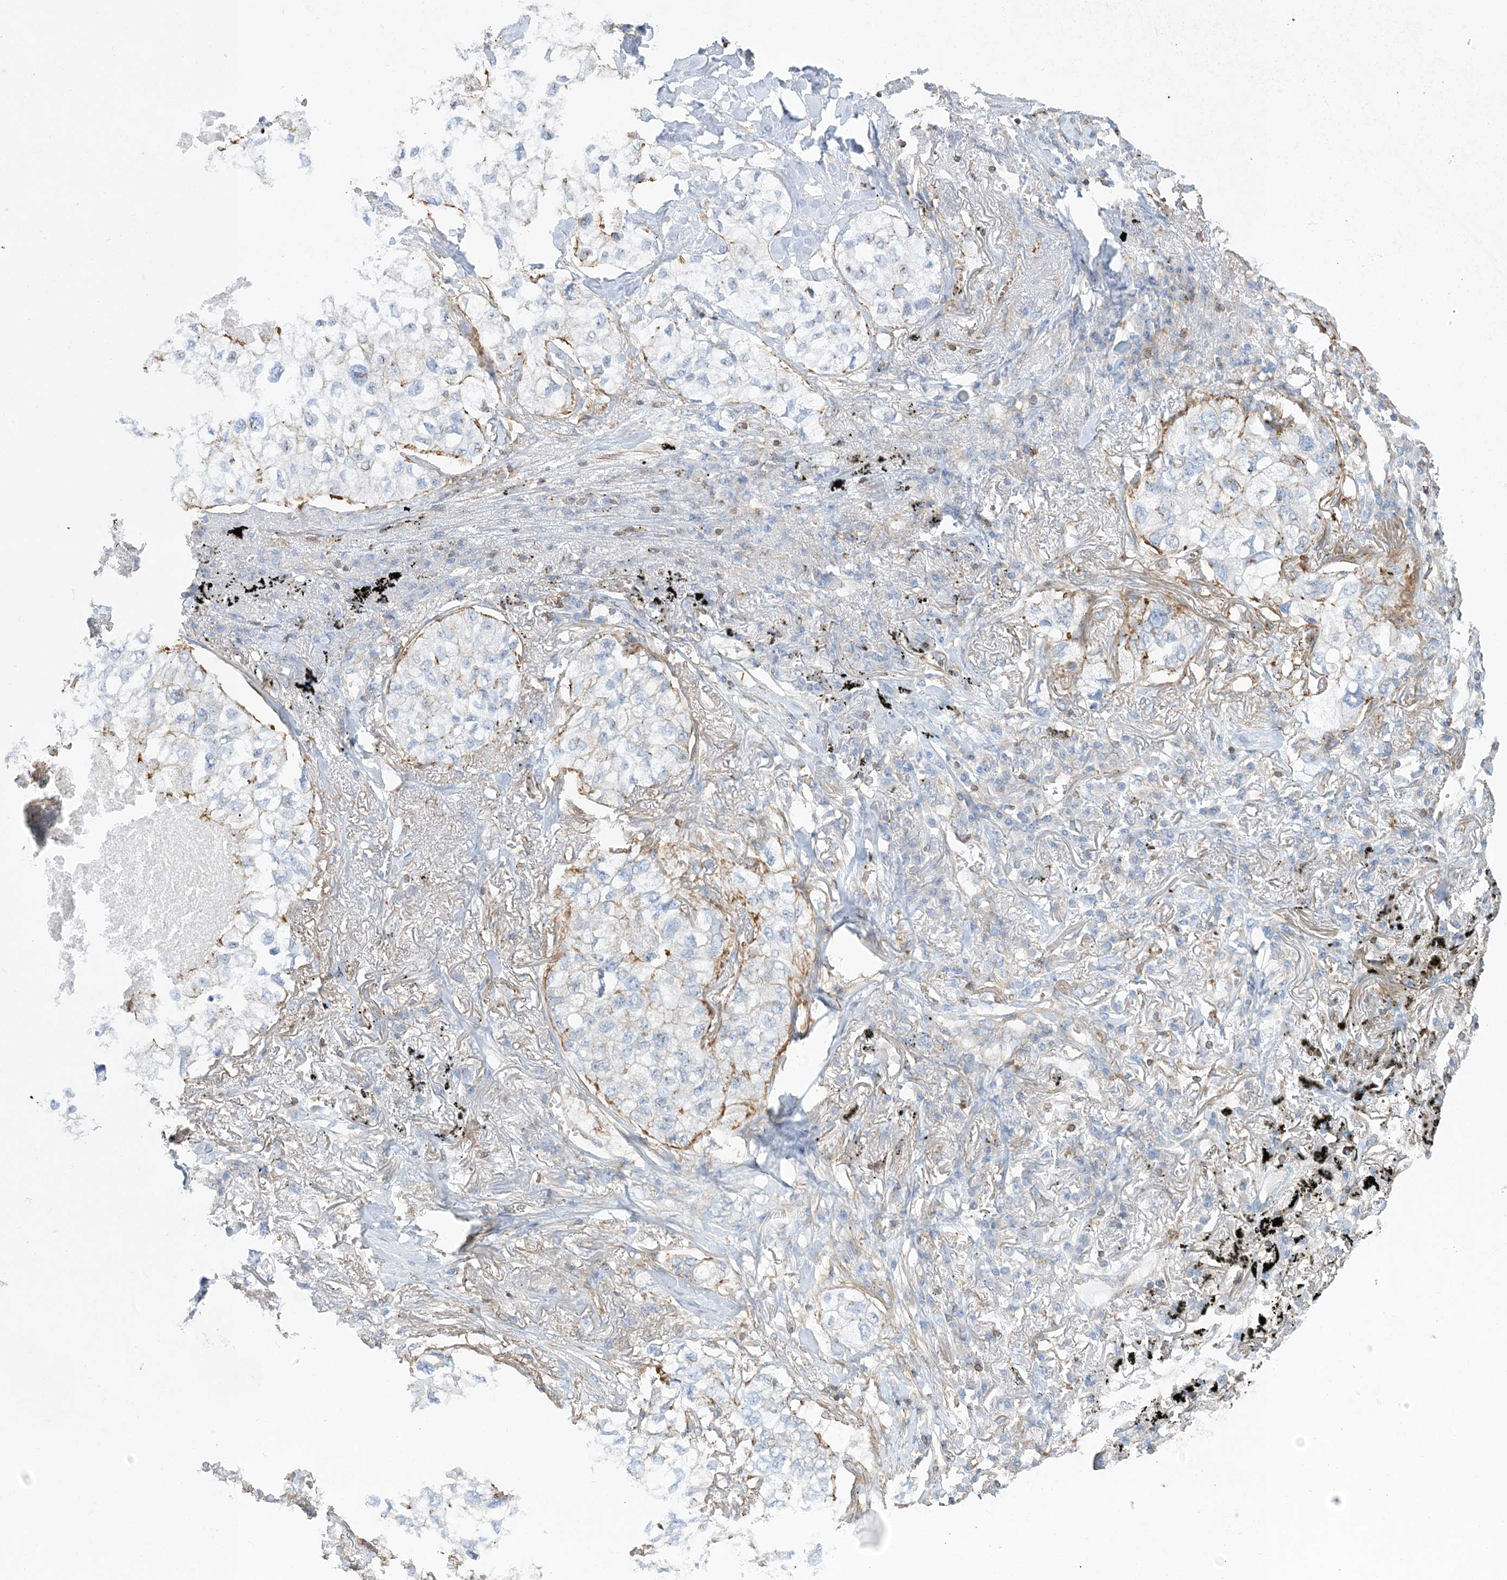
{"staining": {"intensity": "negative", "quantity": "none", "location": "none"}, "tissue": "lung cancer", "cell_type": "Tumor cells", "image_type": "cancer", "snomed": [{"axis": "morphology", "description": "Adenocarcinoma, NOS"}, {"axis": "topography", "description": "Lung"}], "caption": "Image shows no significant protein expression in tumor cells of lung cancer.", "gene": "GTF3C2", "patient": {"sex": "male", "age": 65}}